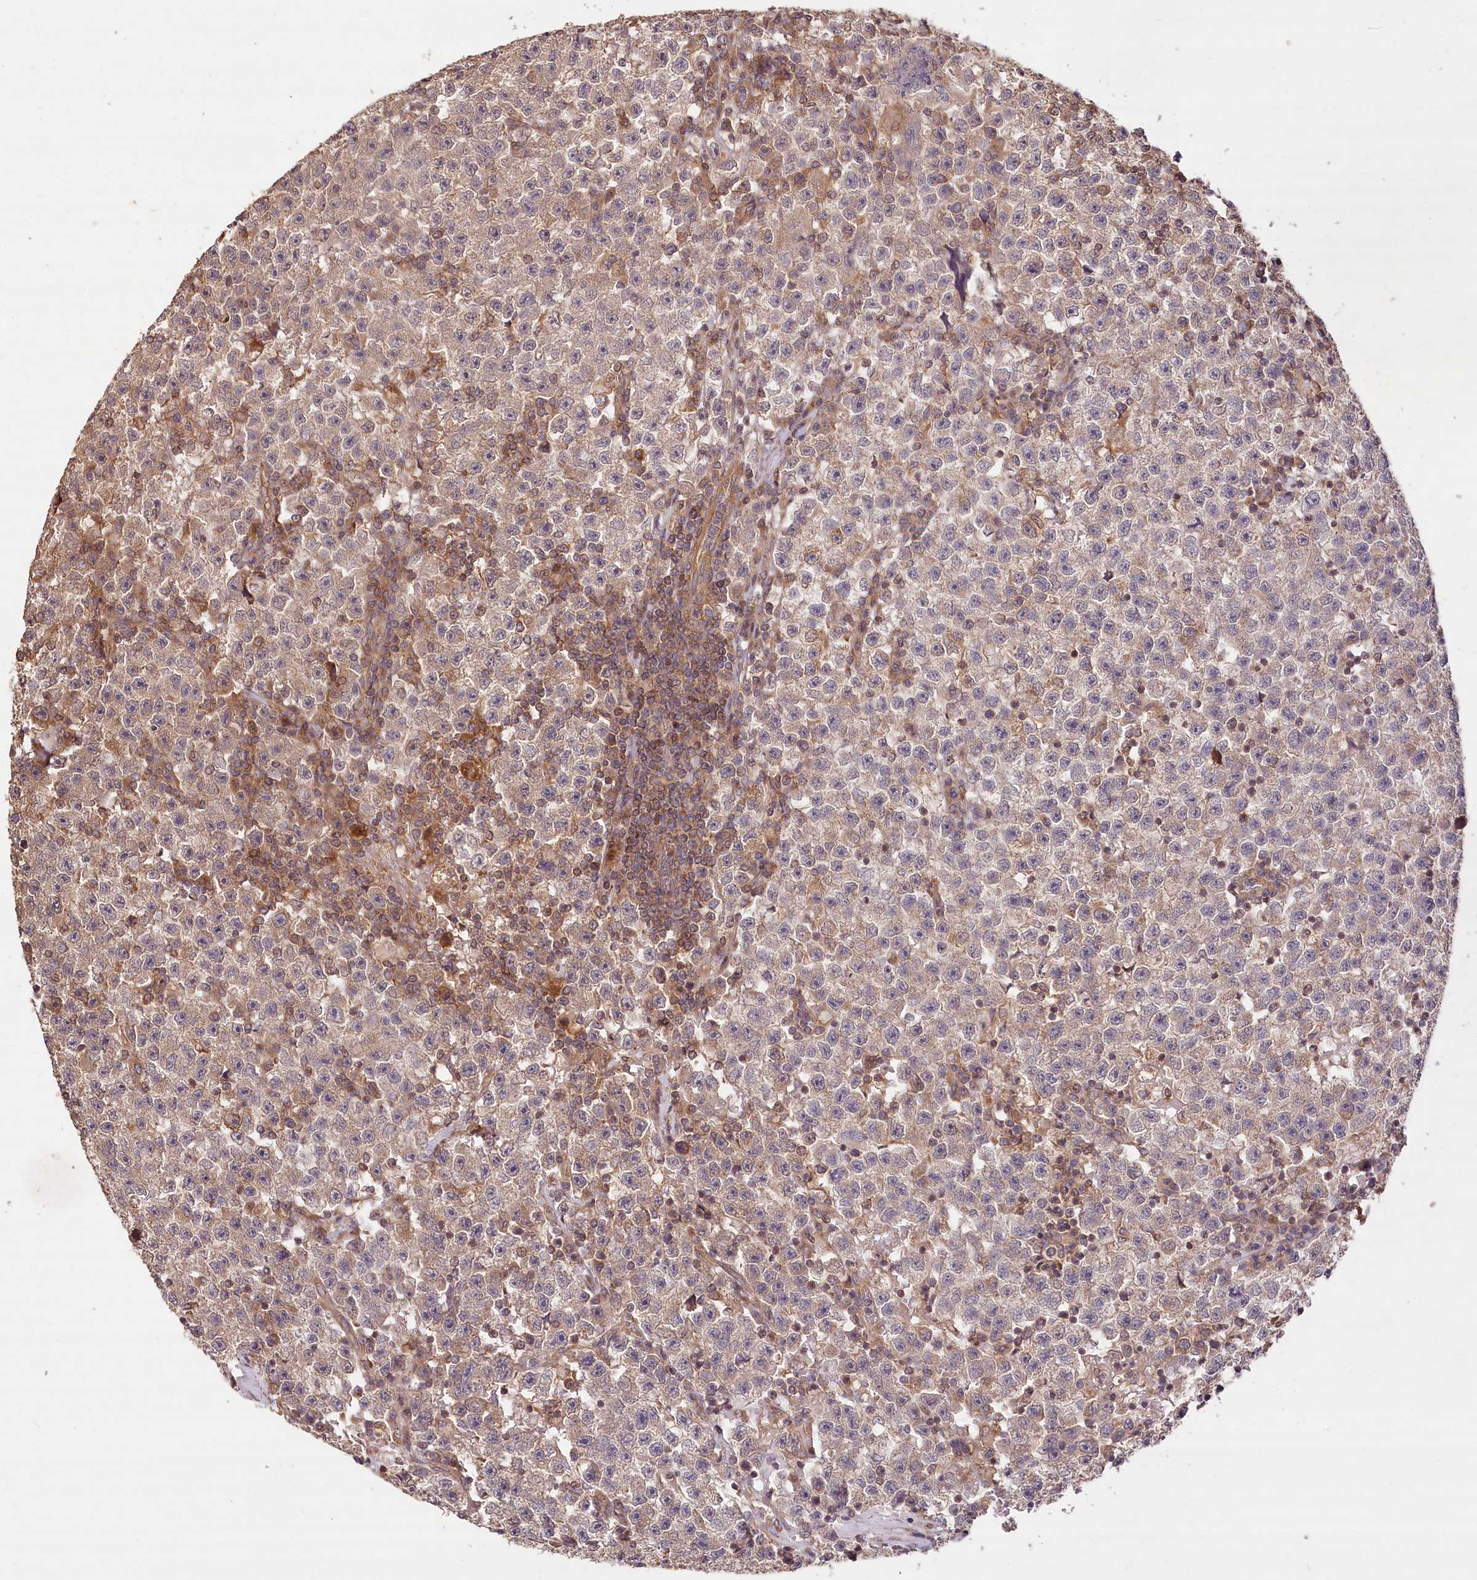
{"staining": {"intensity": "weak", "quantity": "<25%", "location": "cytoplasmic/membranous"}, "tissue": "testis cancer", "cell_type": "Tumor cells", "image_type": "cancer", "snomed": [{"axis": "morphology", "description": "Seminoma, NOS"}, {"axis": "topography", "description": "Testis"}], "caption": "This is an immunohistochemistry (IHC) photomicrograph of seminoma (testis). There is no staining in tumor cells.", "gene": "LSS", "patient": {"sex": "male", "age": 22}}